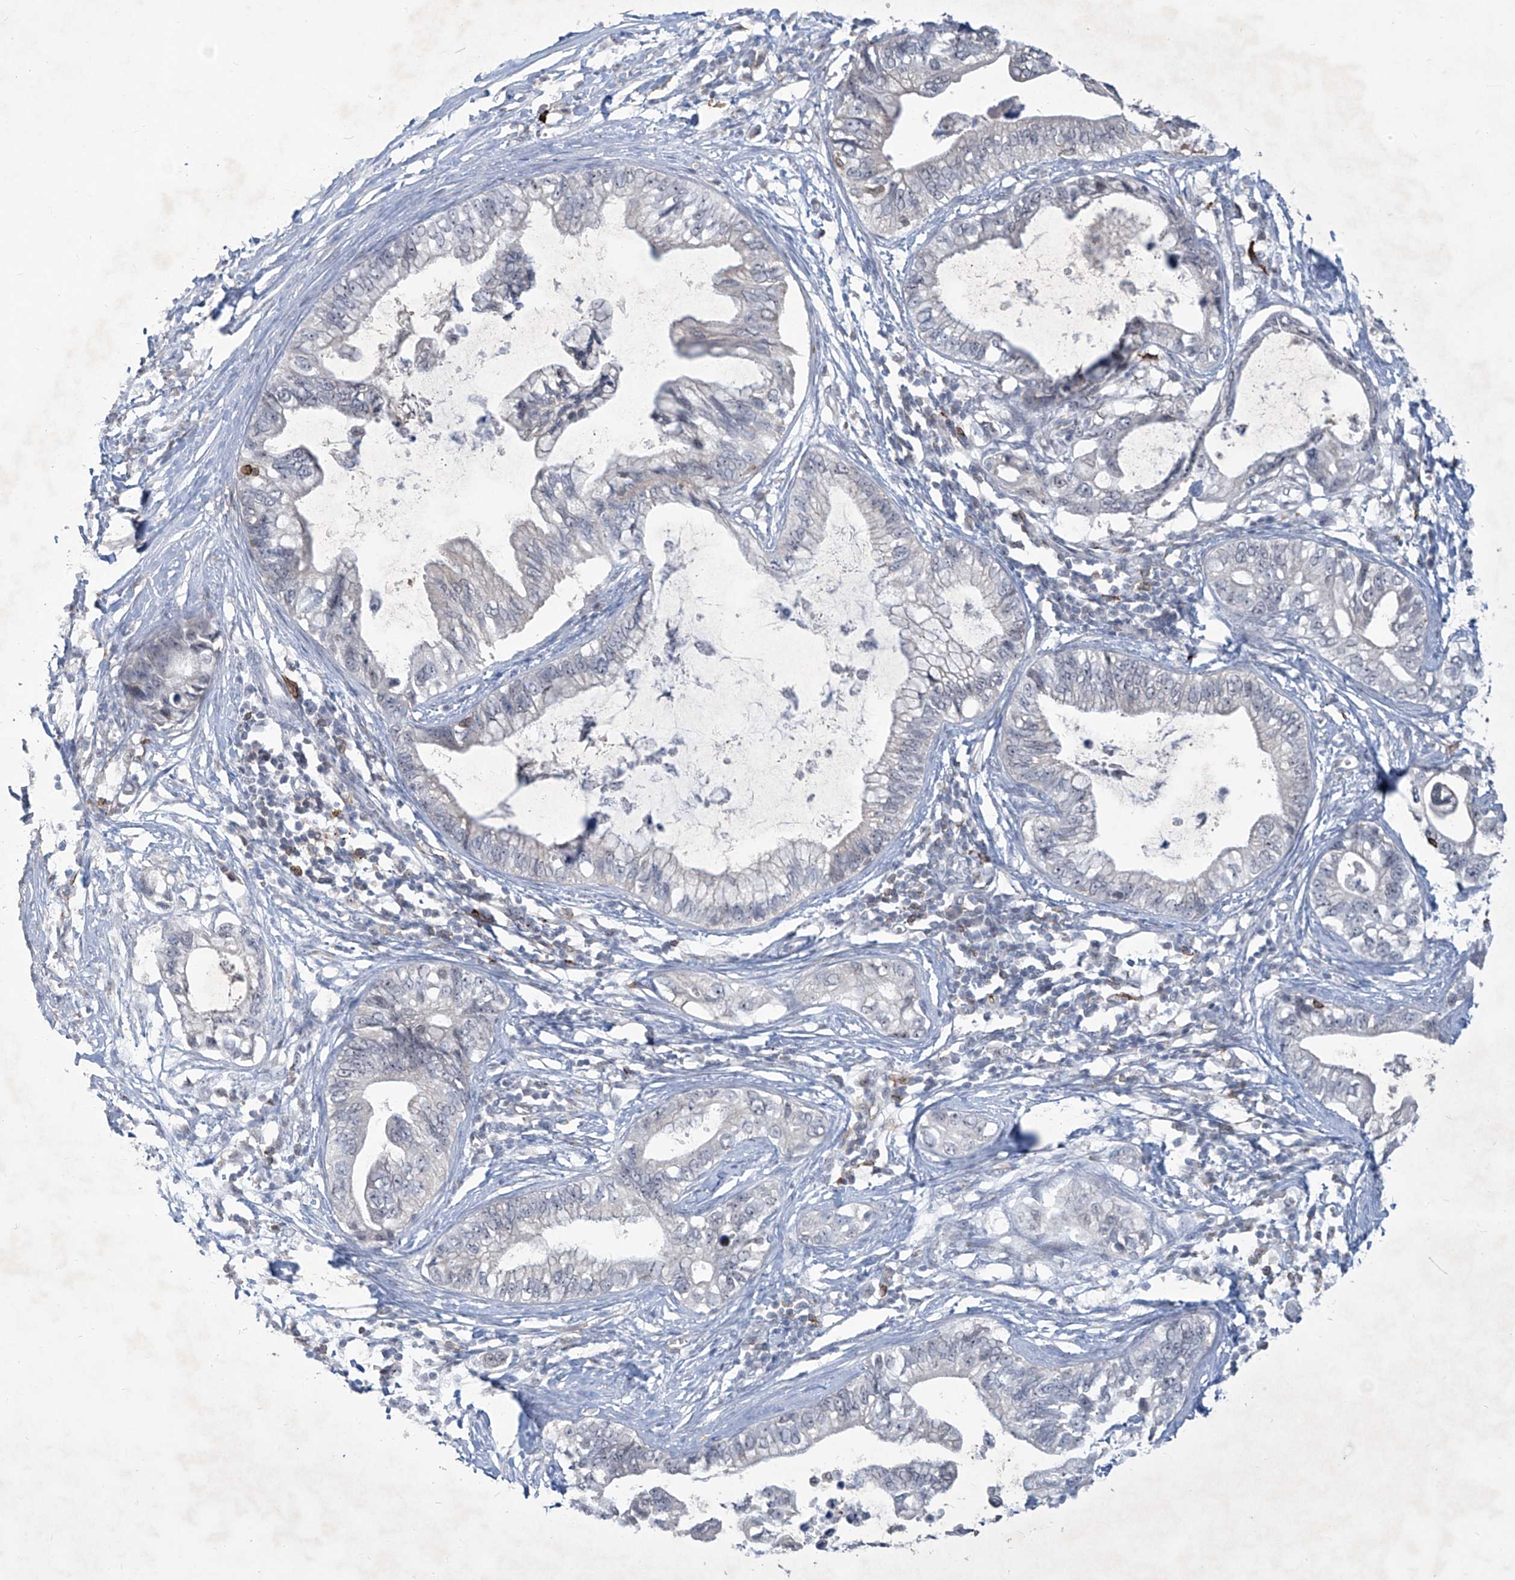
{"staining": {"intensity": "negative", "quantity": "none", "location": "none"}, "tissue": "pancreatic cancer", "cell_type": "Tumor cells", "image_type": "cancer", "snomed": [{"axis": "morphology", "description": "Adenocarcinoma, NOS"}, {"axis": "topography", "description": "Pancreas"}], "caption": "Human pancreatic adenocarcinoma stained for a protein using IHC demonstrates no expression in tumor cells.", "gene": "ZBTB48", "patient": {"sex": "male", "age": 56}}